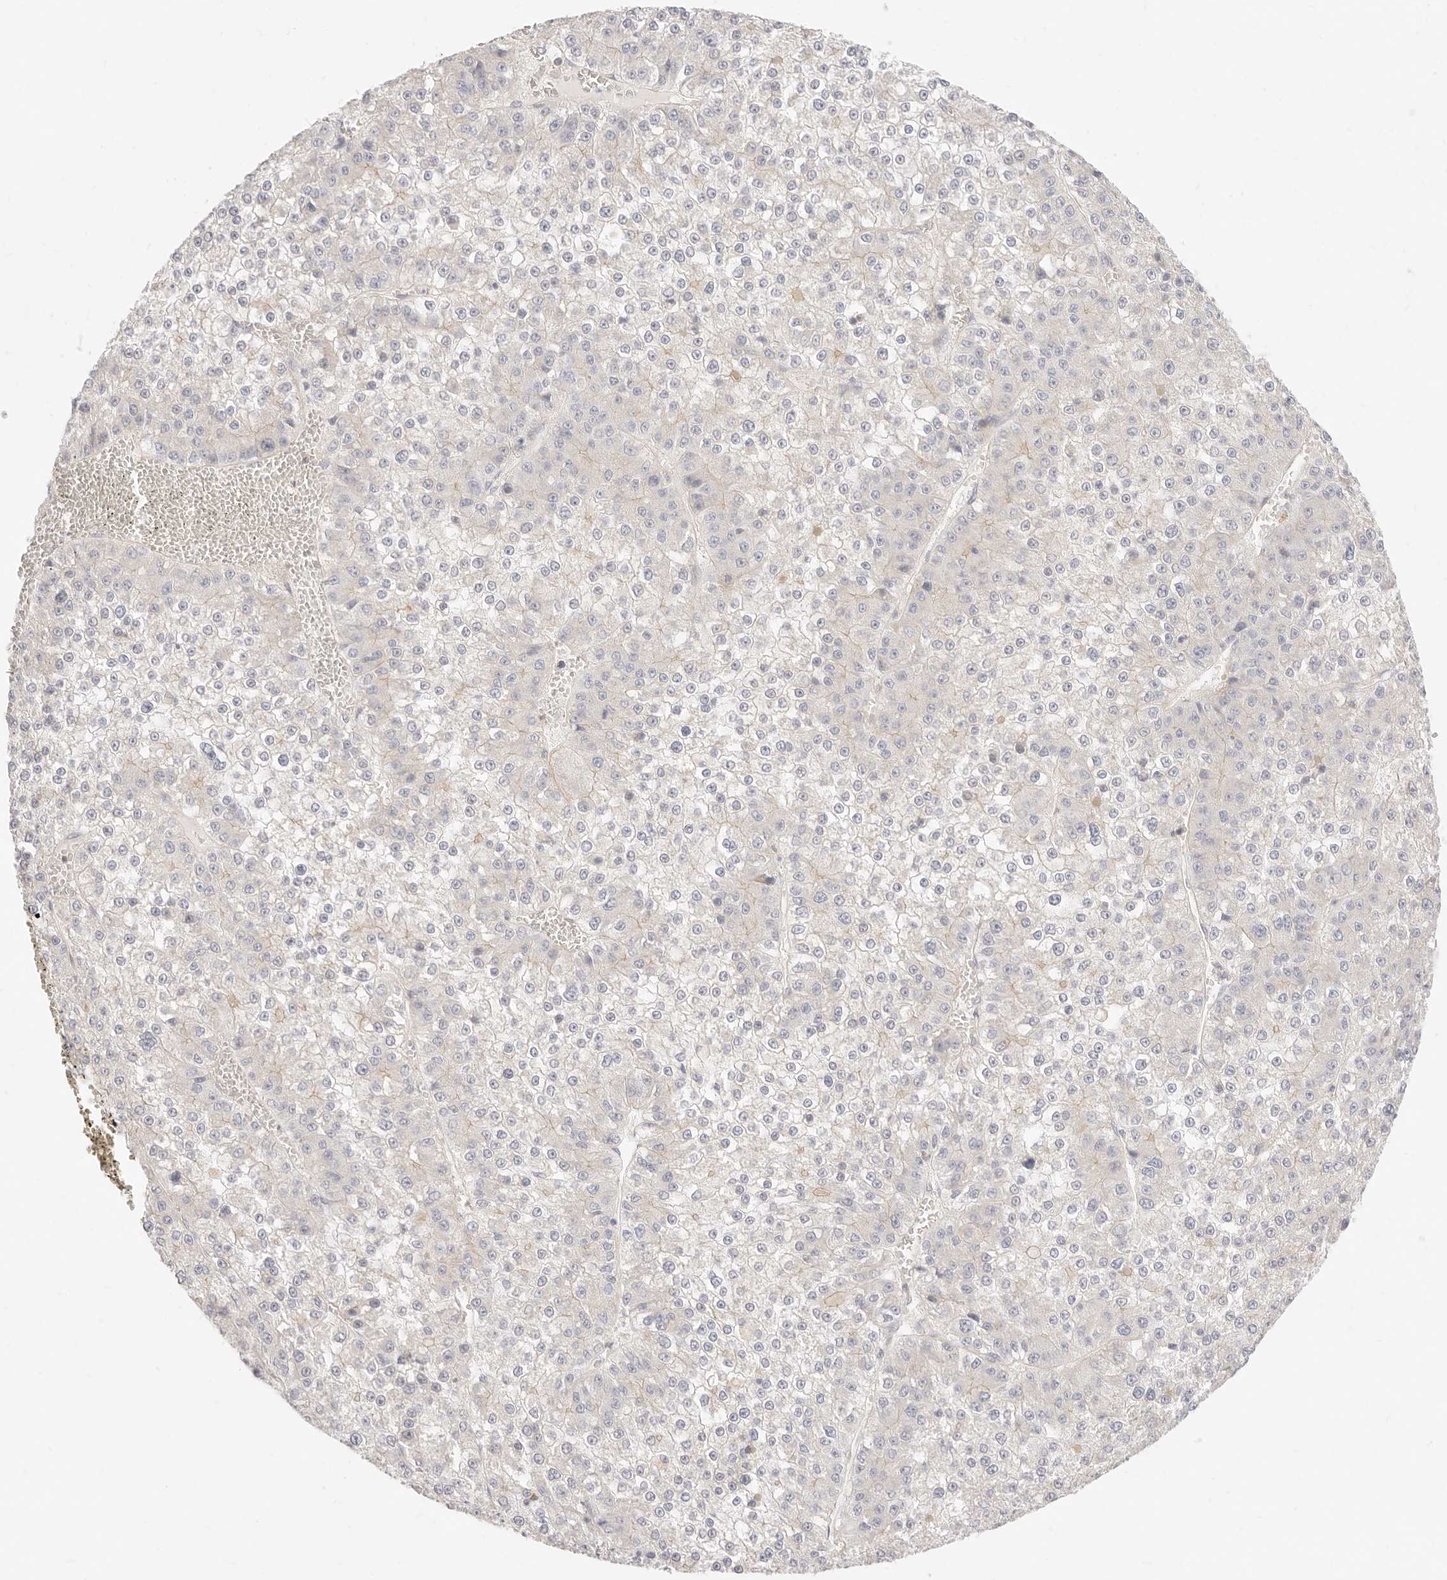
{"staining": {"intensity": "negative", "quantity": "none", "location": "none"}, "tissue": "liver cancer", "cell_type": "Tumor cells", "image_type": "cancer", "snomed": [{"axis": "morphology", "description": "Carcinoma, Hepatocellular, NOS"}, {"axis": "topography", "description": "Liver"}], "caption": "DAB immunohistochemical staining of liver hepatocellular carcinoma displays no significant positivity in tumor cells.", "gene": "UBXN10", "patient": {"sex": "female", "age": 73}}